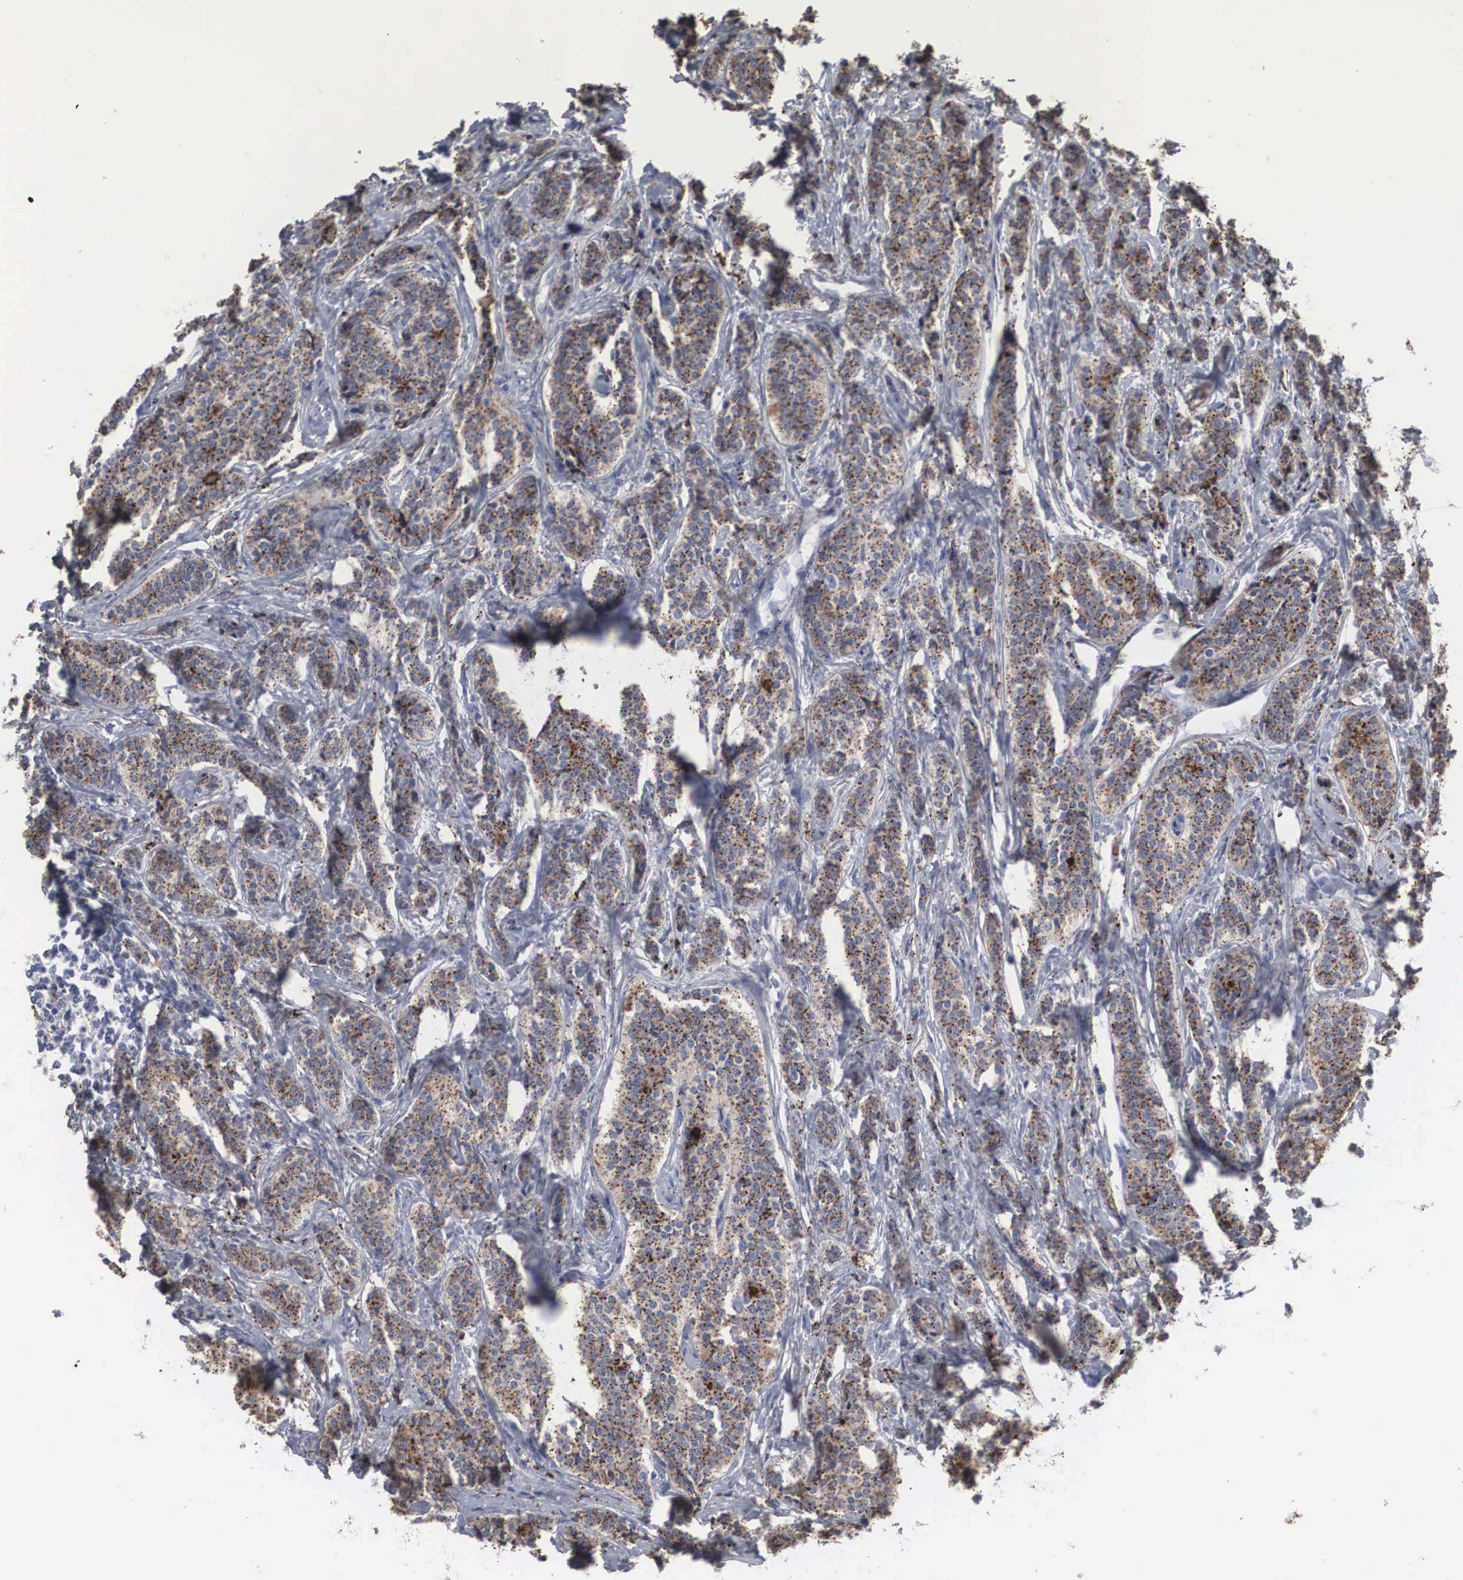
{"staining": {"intensity": "moderate", "quantity": ">75%", "location": "cytoplasmic/membranous"}, "tissue": "carcinoid", "cell_type": "Tumor cells", "image_type": "cancer", "snomed": [{"axis": "morphology", "description": "Carcinoid, malignant, NOS"}, {"axis": "topography", "description": "Small intestine"}], "caption": "Immunohistochemistry (IHC) (DAB) staining of human carcinoid (malignant) demonstrates moderate cytoplasmic/membranous protein expression in about >75% of tumor cells.", "gene": "LGALS3BP", "patient": {"sex": "male", "age": 63}}